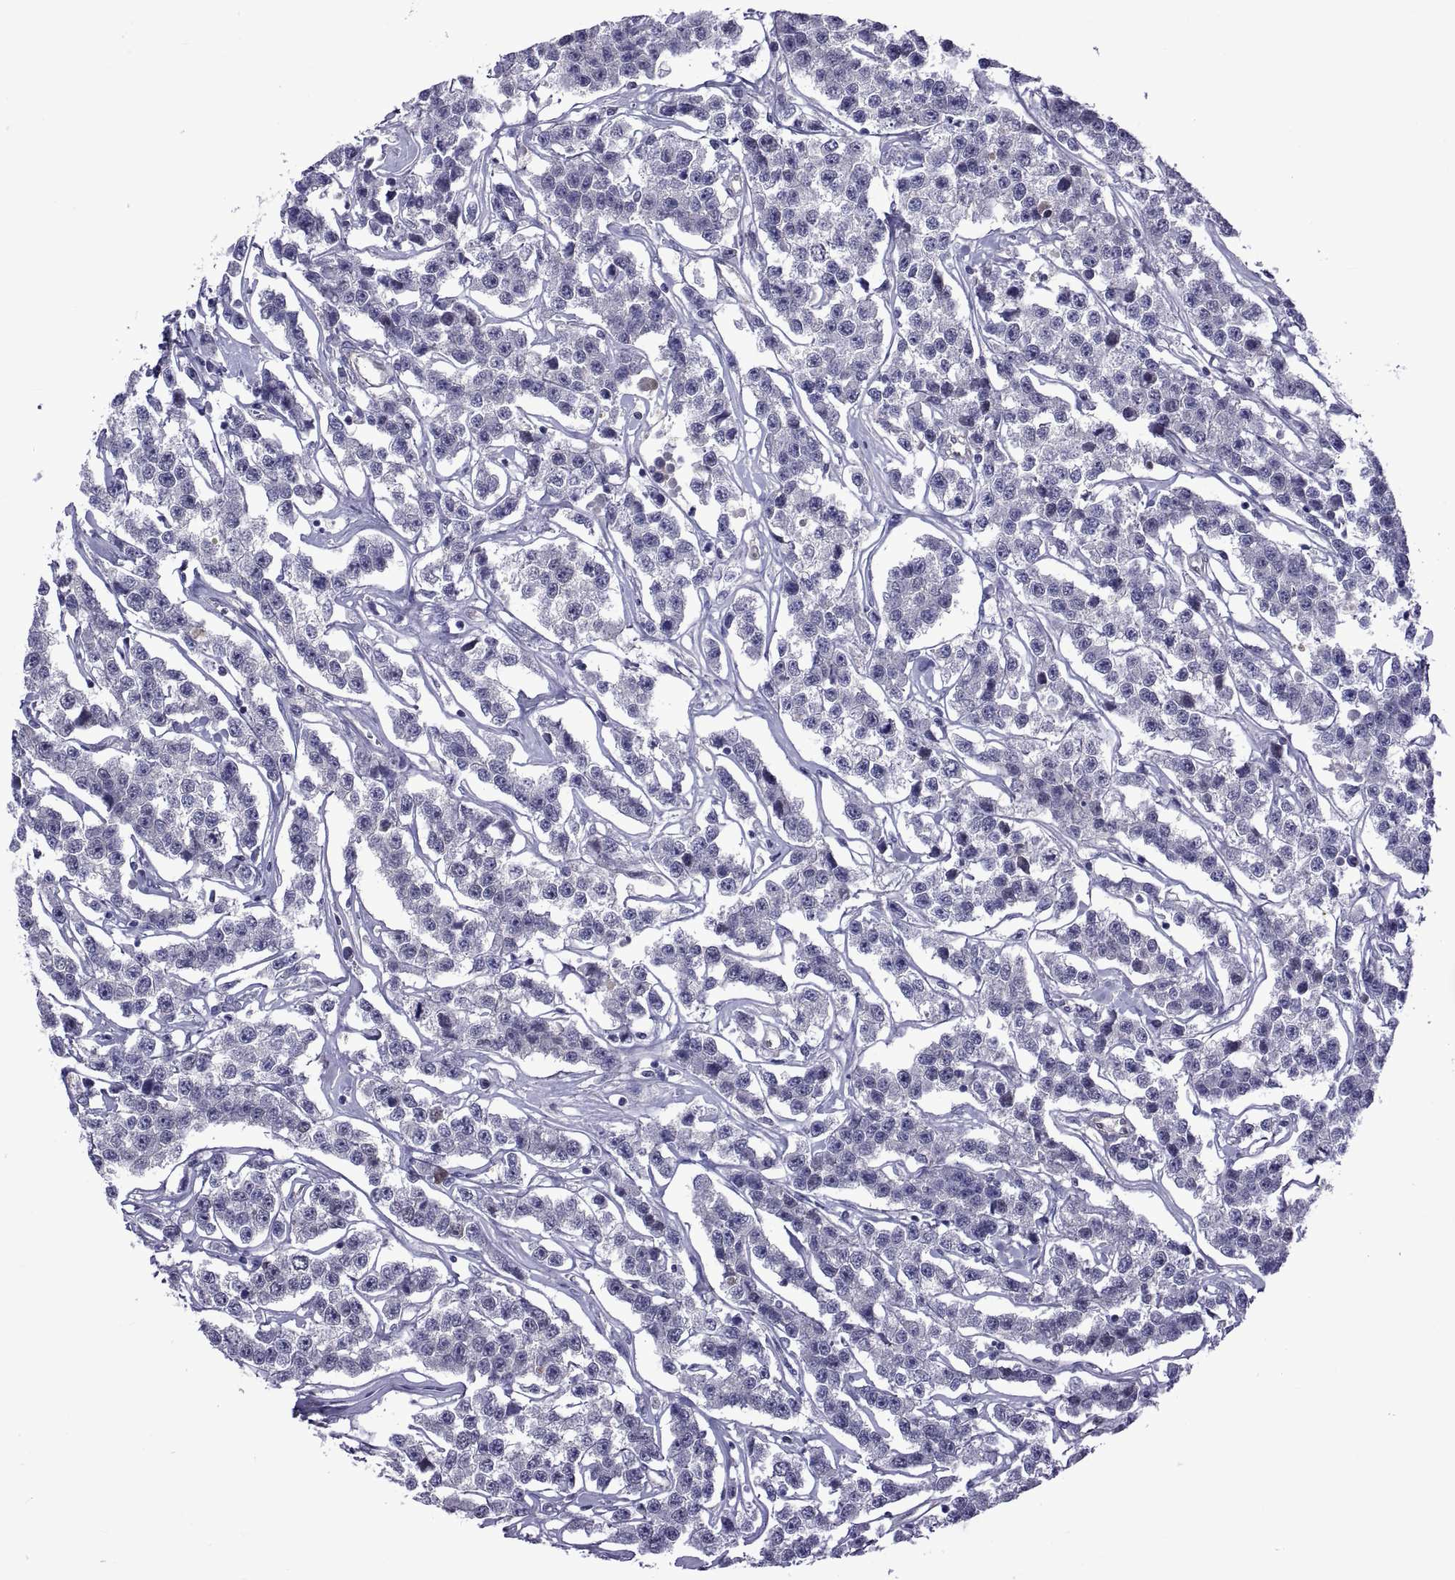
{"staining": {"intensity": "negative", "quantity": "none", "location": "none"}, "tissue": "testis cancer", "cell_type": "Tumor cells", "image_type": "cancer", "snomed": [{"axis": "morphology", "description": "Seminoma, NOS"}, {"axis": "topography", "description": "Testis"}], "caption": "Immunohistochemistry (IHC) of human seminoma (testis) displays no staining in tumor cells. The staining is performed using DAB brown chromogen with nuclei counter-stained in using hematoxylin.", "gene": "LCN9", "patient": {"sex": "male", "age": 59}}